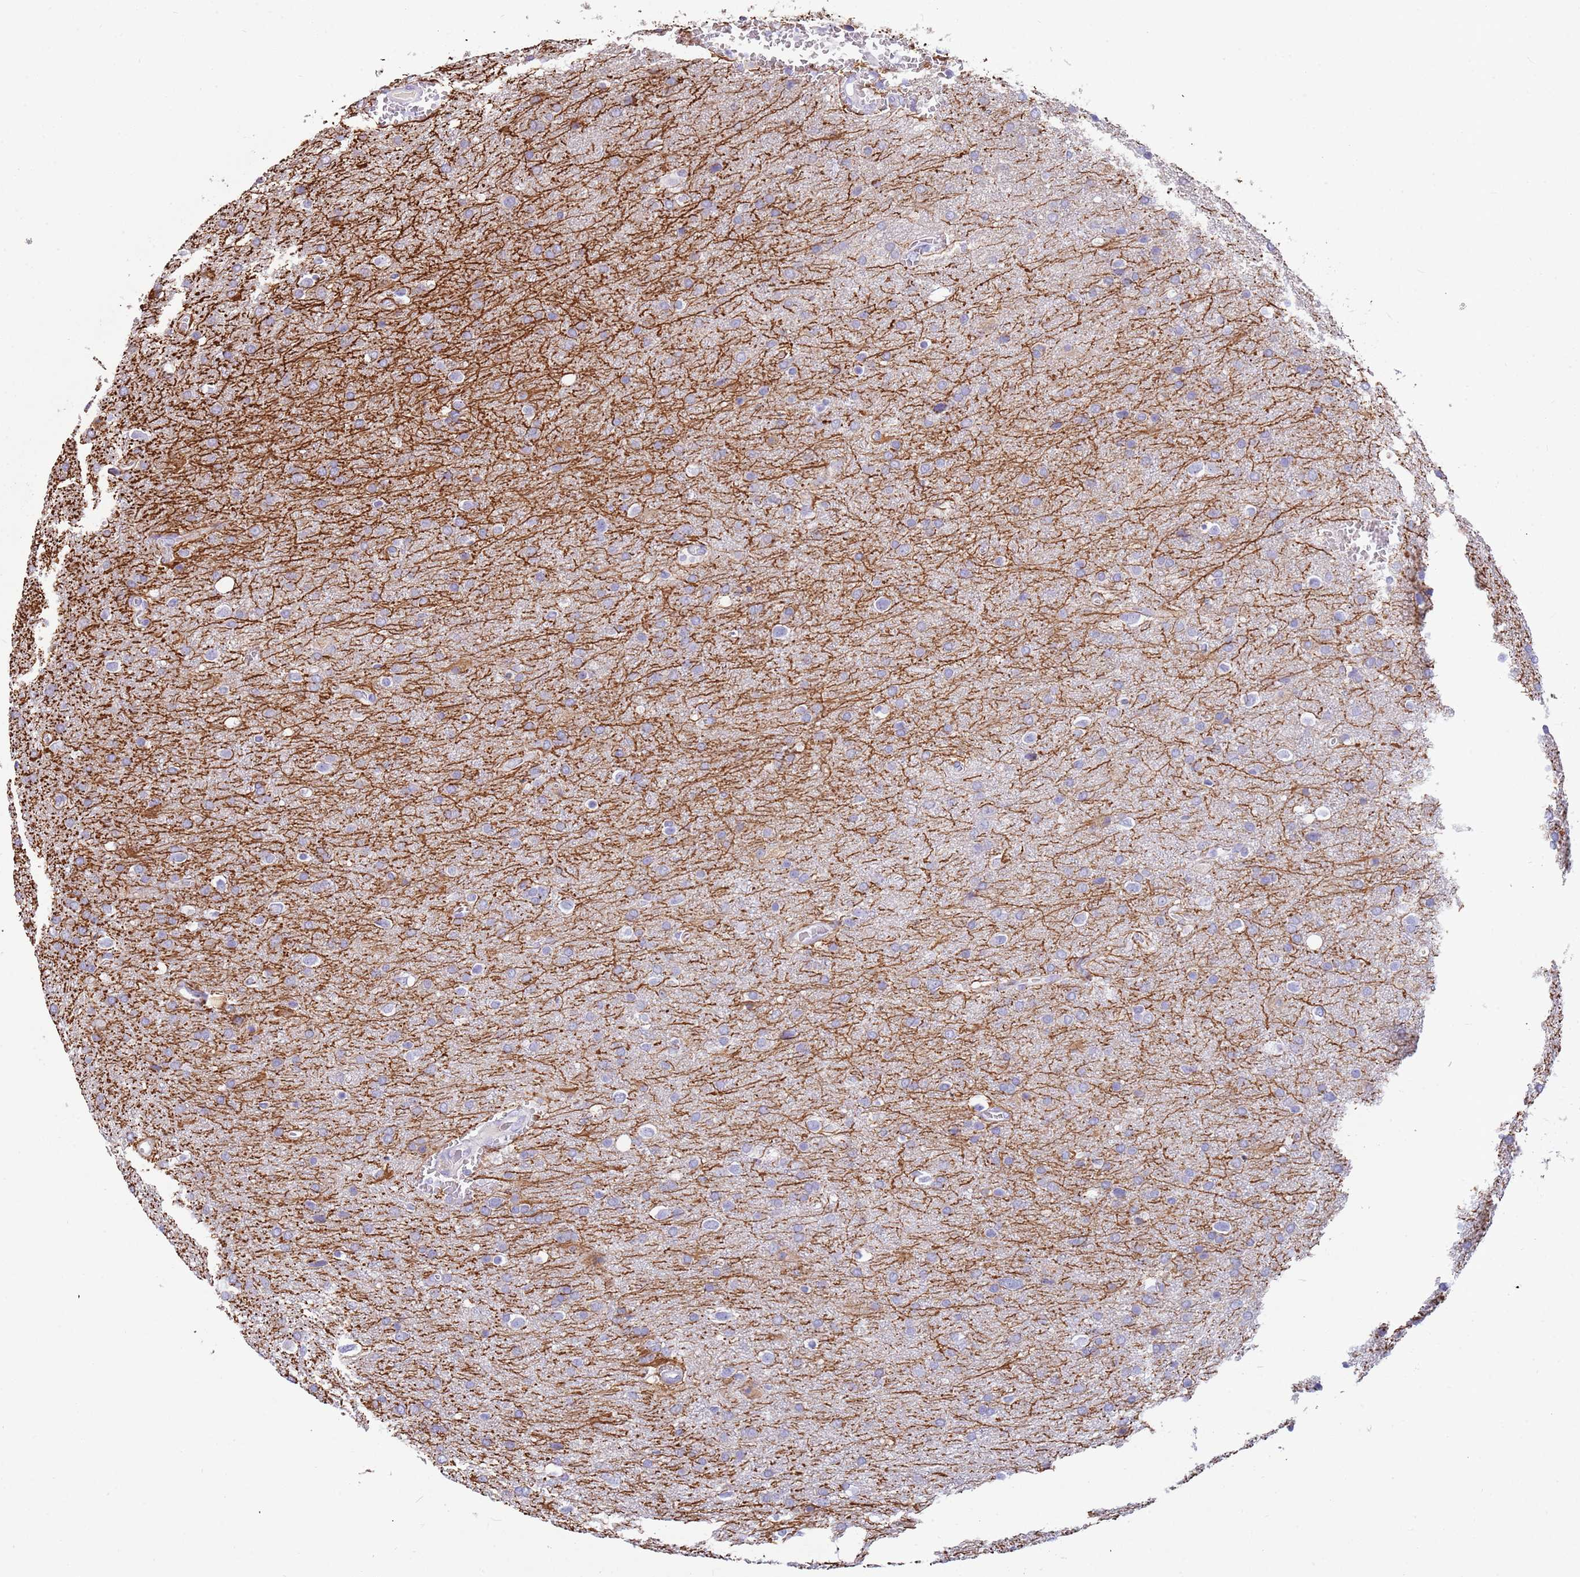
{"staining": {"intensity": "negative", "quantity": "none", "location": "none"}, "tissue": "glioma", "cell_type": "Tumor cells", "image_type": "cancer", "snomed": [{"axis": "morphology", "description": "Glioma, malignant, Low grade"}, {"axis": "topography", "description": "Brain"}], "caption": "This image is of malignant glioma (low-grade) stained with immunohistochemistry to label a protein in brown with the nuclei are counter-stained blue. There is no positivity in tumor cells. (Brightfield microscopy of DAB IHC at high magnification).", "gene": "CABYR", "patient": {"sex": "female", "age": 32}}